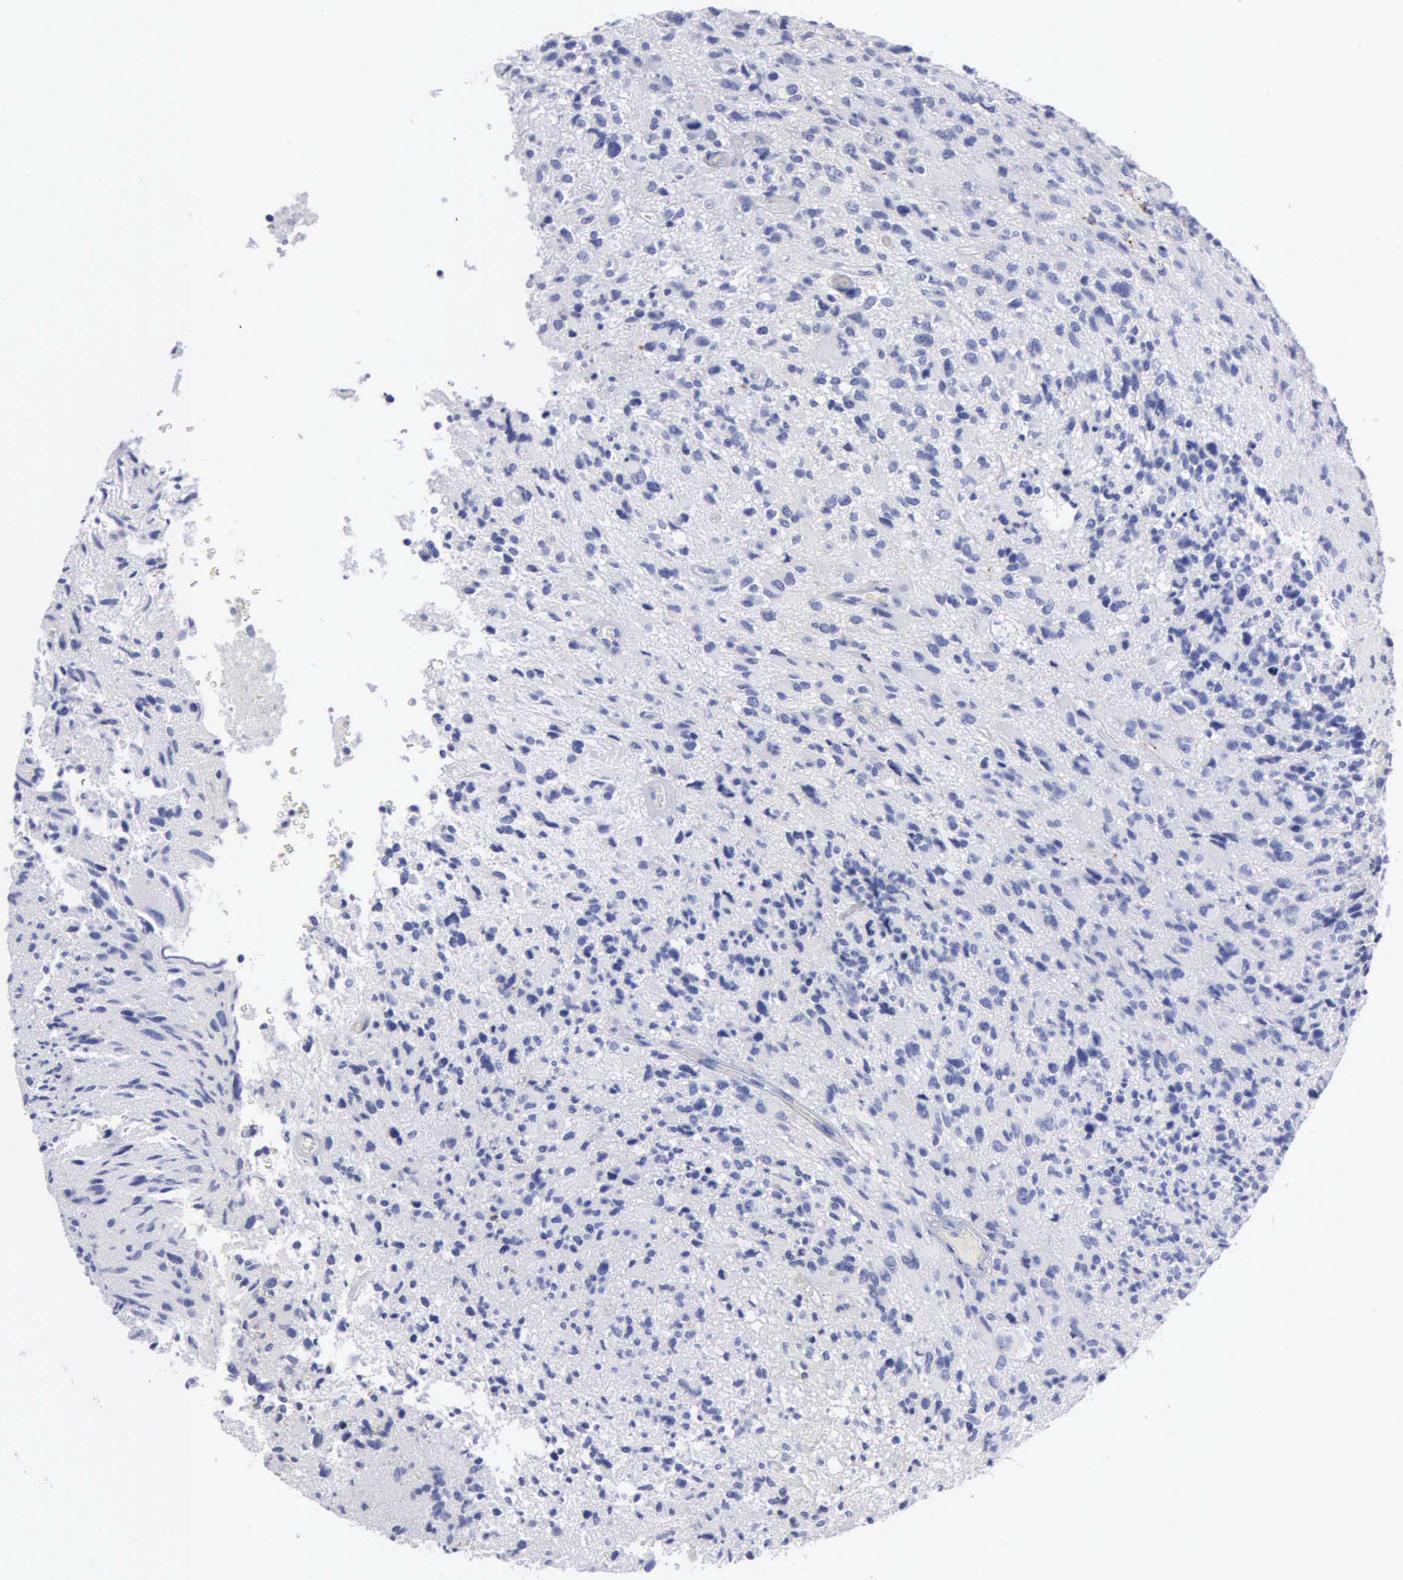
{"staining": {"intensity": "negative", "quantity": "none", "location": "none"}, "tissue": "glioma", "cell_type": "Tumor cells", "image_type": "cancer", "snomed": [{"axis": "morphology", "description": "Glioma, malignant, High grade"}, {"axis": "topography", "description": "Brain"}], "caption": "Immunohistochemistry (IHC) photomicrograph of human glioma stained for a protein (brown), which displays no positivity in tumor cells.", "gene": "CTSL", "patient": {"sex": "male", "age": 69}}